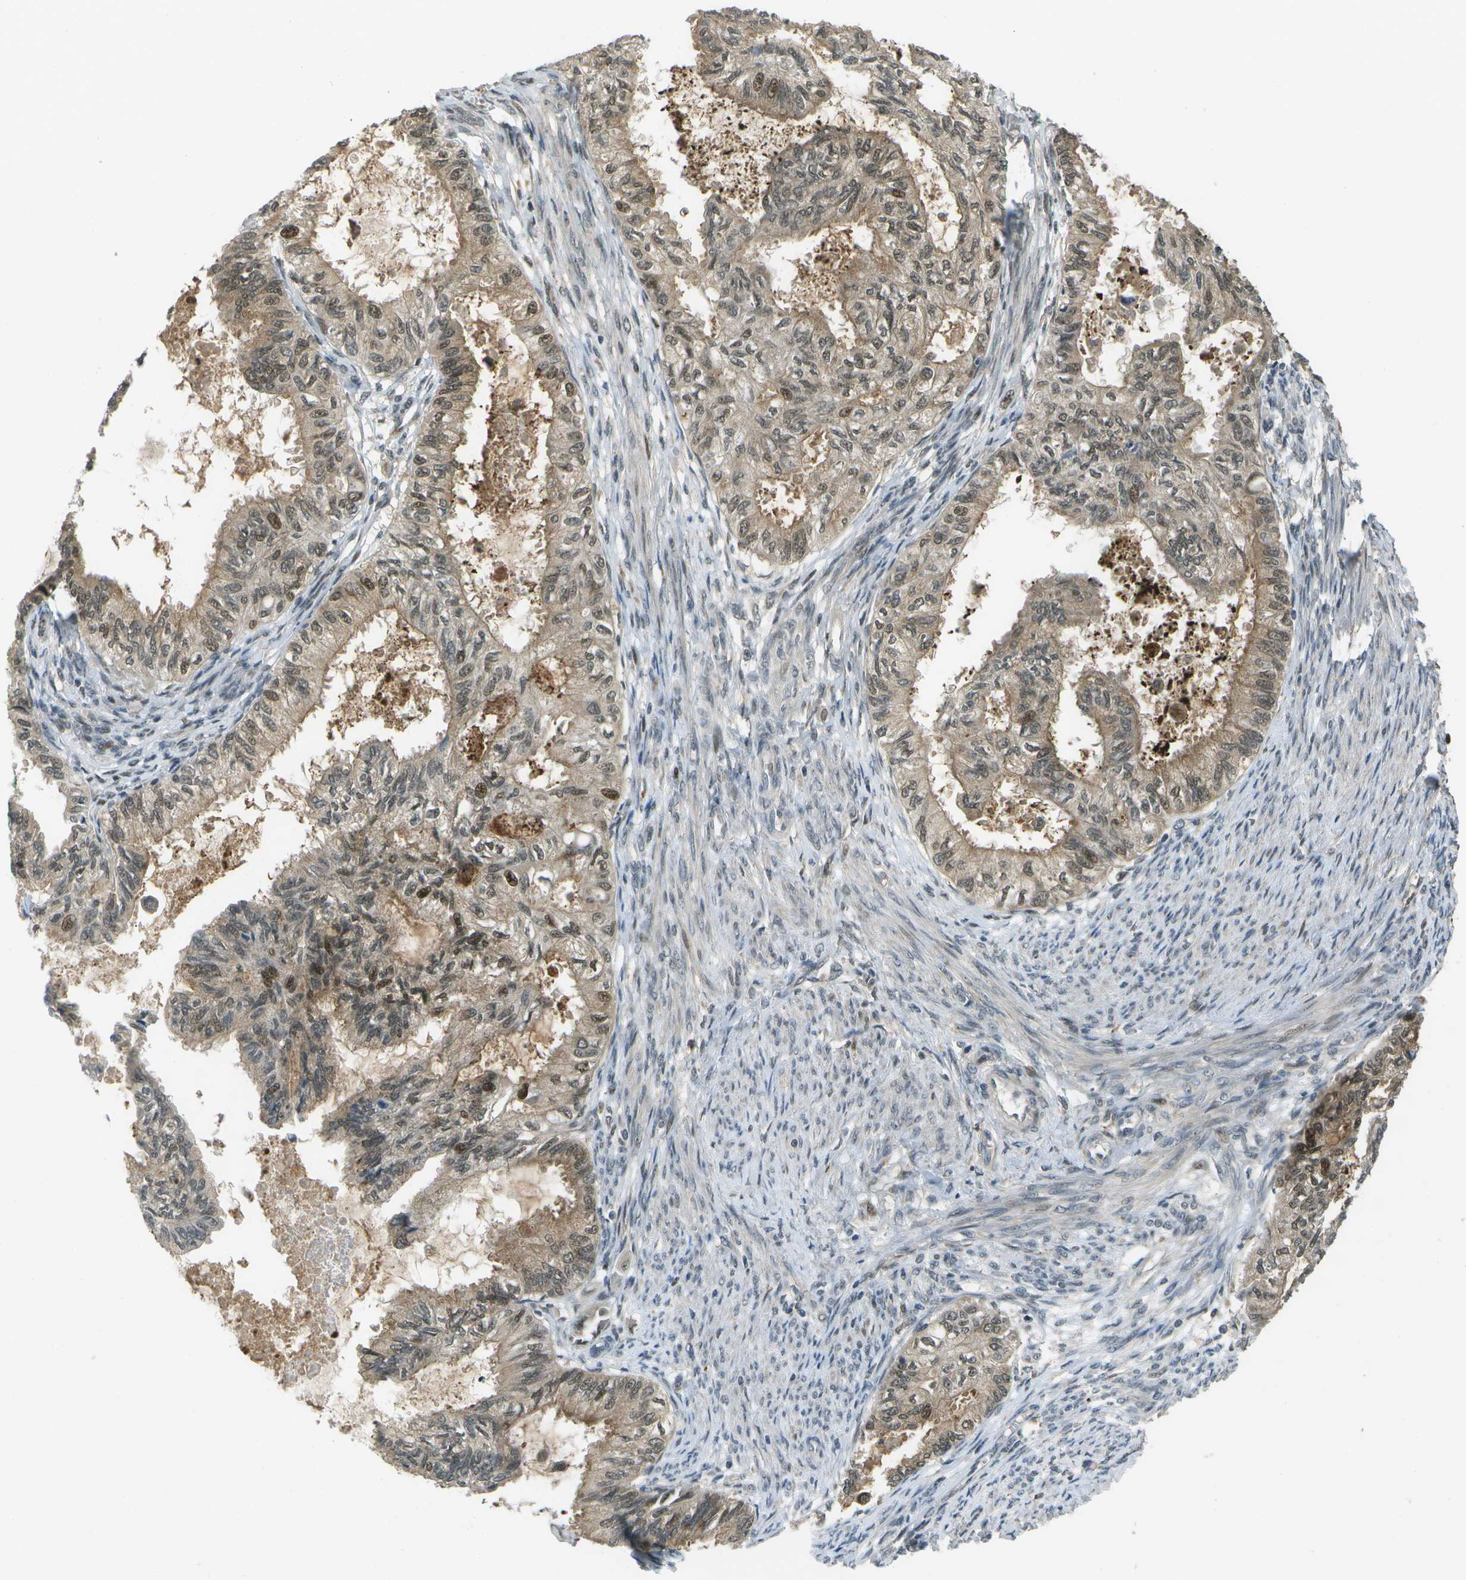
{"staining": {"intensity": "moderate", "quantity": ">75%", "location": "cytoplasmic/membranous,nuclear"}, "tissue": "cervical cancer", "cell_type": "Tumor cells", "image_type": "cancer", "snomed": [{"axis": "morphology", "description": "Normal tissue, NOS"}, {"axis": "morphology", "description": "Adenocarcinoma, NOS"}, {"axis": "topography", "description": "Cervix"}, {"axis": "topography", "description": "Endometrium"}], "caption": "Cervical adenocarcinoma tissue demonstrates moderate cytoplasmic/membranous and nuclear positivity in approximately >75% of tumor cells, visualized by immunohistochemistry. The staining was performed using DAB (3,3'-diaminobenzidine) to visualize the protein expression in brown, while the nuclei were stained in blue with hematoxylin (Magnification: 20x).", "gene": "GANC", "patient": {"sex": "female", "age": 86}}